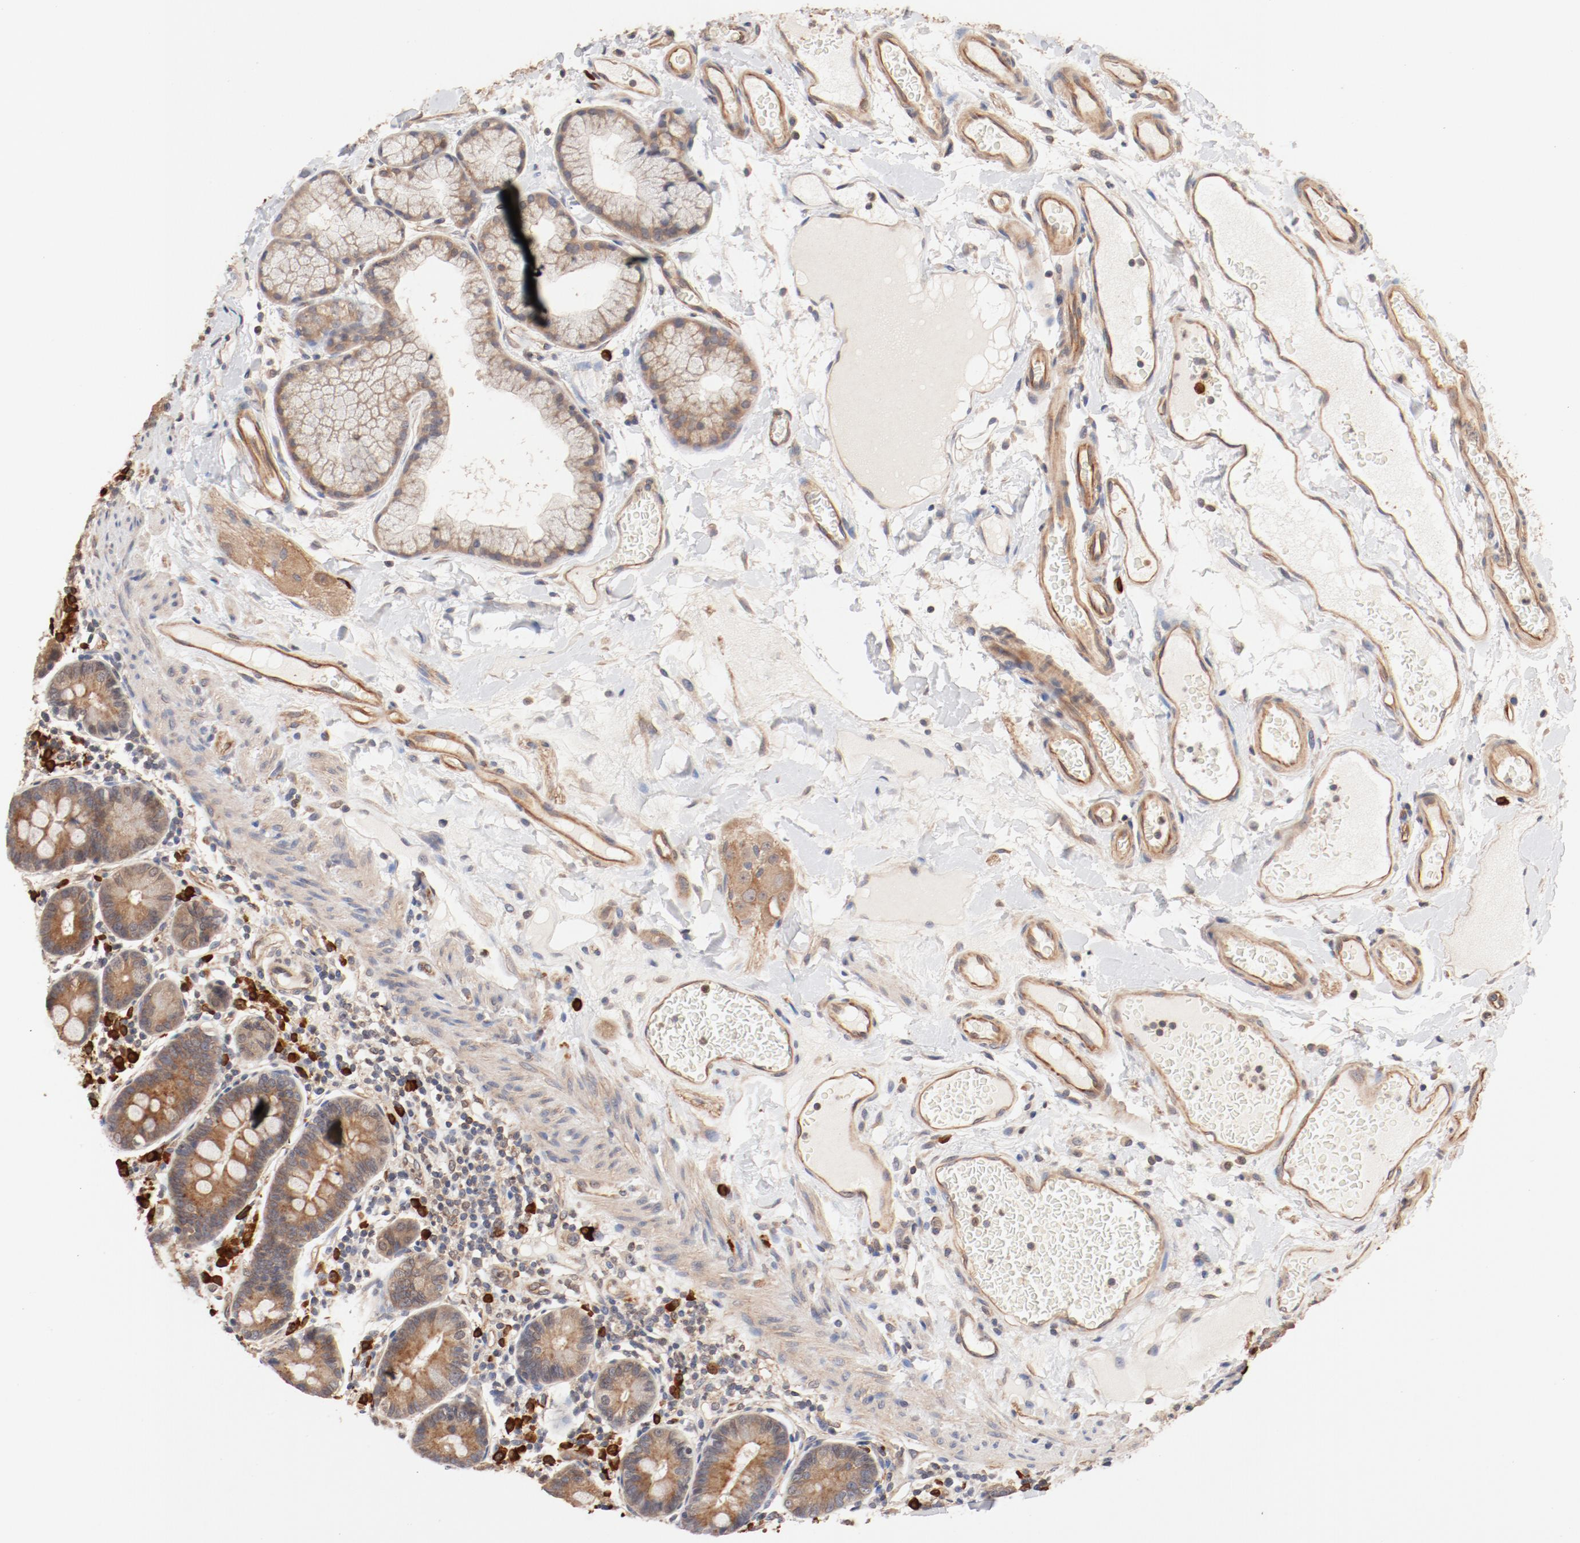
{"staining": {"intensity": "moderate", "quantity": ">75%", "location": "cytoplasmic/membranous"}, "tissue": "duodenum", "cell_type": "Glandular cells", "image_type": "normal", "snomed": [{"axis": "morphology", "description": "Normal tissue, NOS"}, {"axis": "topography", "description": "Duodenum"}], "caption": "This histopathology image shows immunohistochemistry staining of unremarkable duodenum, with medium moderate cytoplasmic/membranous staining in approximately >75% of glandular cells.", "gene": "UBE2J1", "patient": {"sex": "male", "age": 50}}